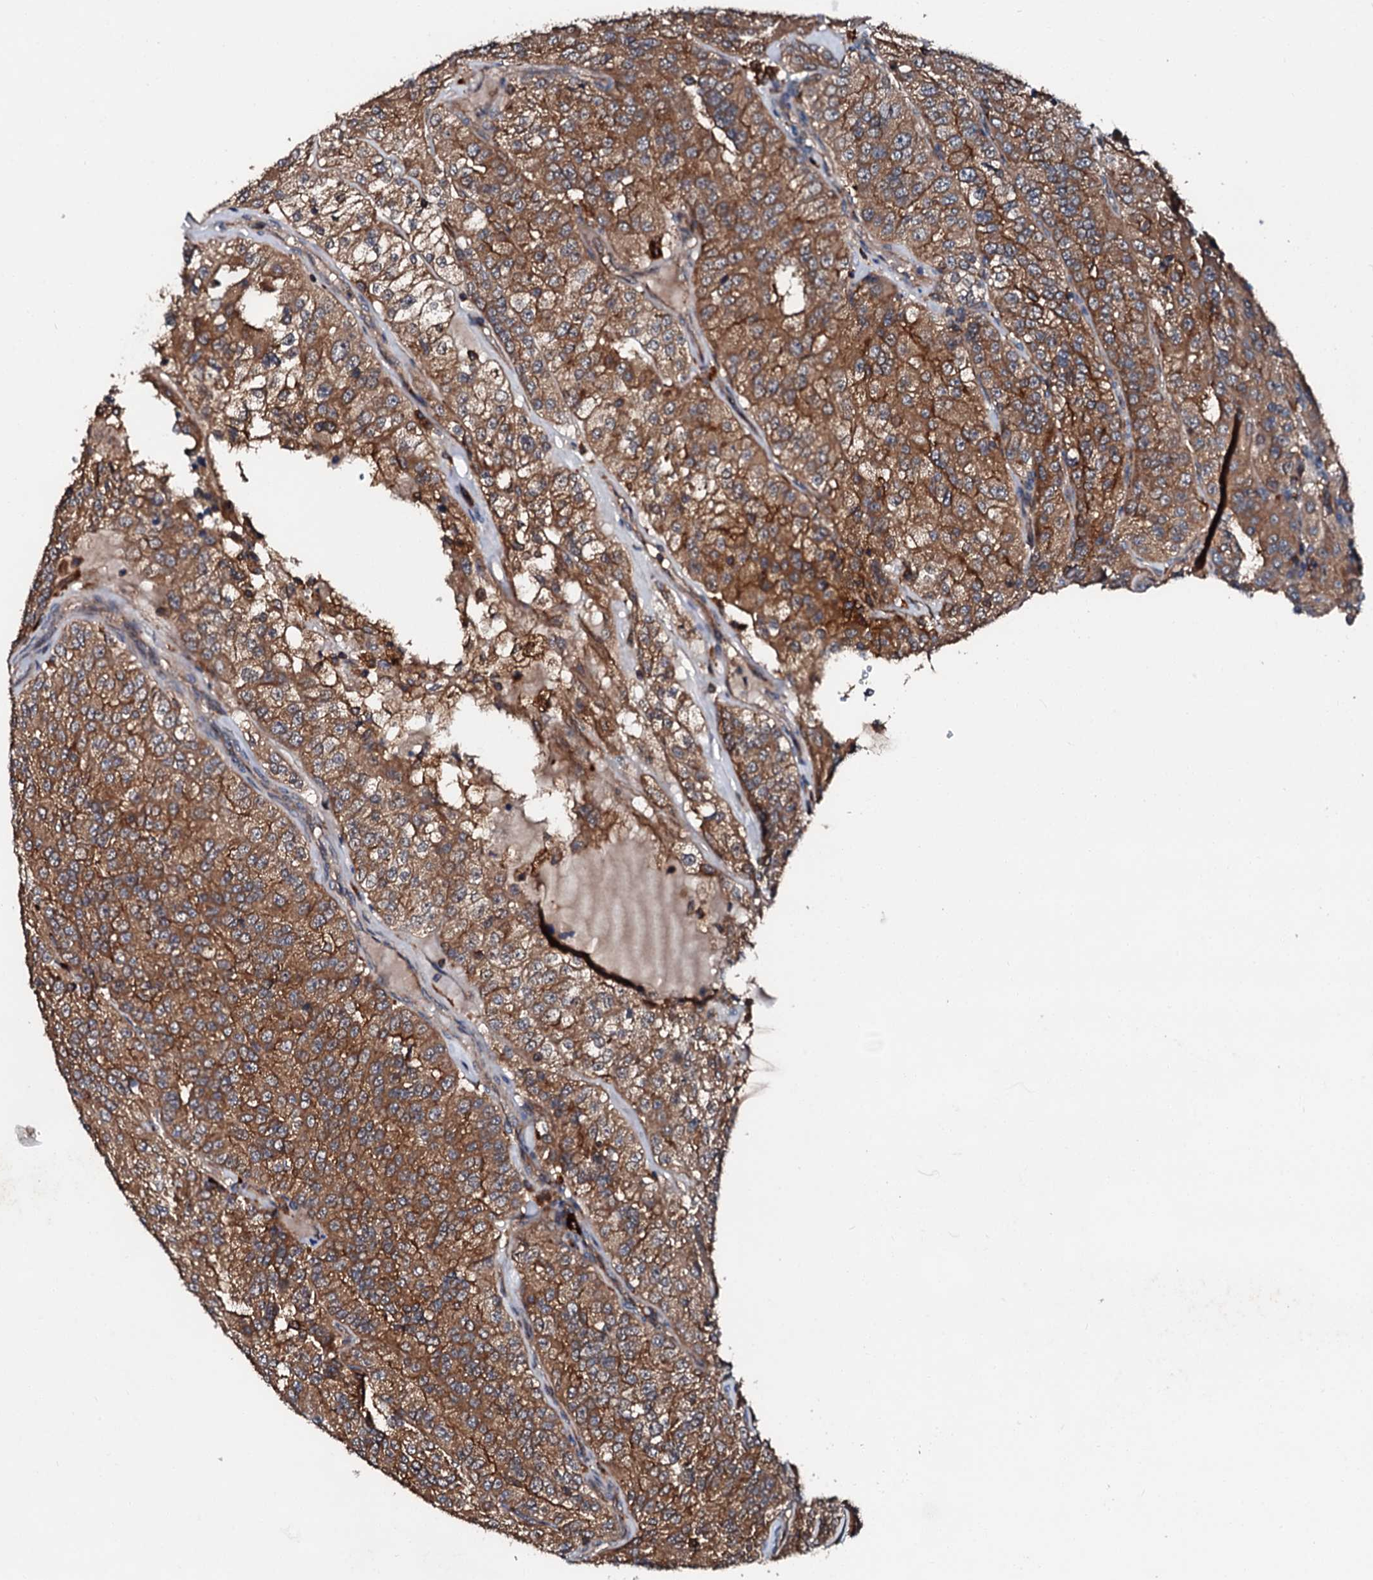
{"staining": {"intensity": "moderate", "quantity": ">75%", "location": "cytoplasmic/membranous"}, "tissue": "renal cancer", "cell_type": "Tumor cells", "image_type": "cancer", "snomed": [{"axis": "morphology", "description": "Adenocarcinoma, NOS"}, {"axis": "topography", "description": "Kidney"}], "caption": "Human adenocarcinoma (renal) stained for a protein (brown) reveals moderate cytoplasmic/membranous positive positivity in approximately >75% of tumor cells.", "gene": "FGD4", "patient": {"sex": "female", "age": 63}}